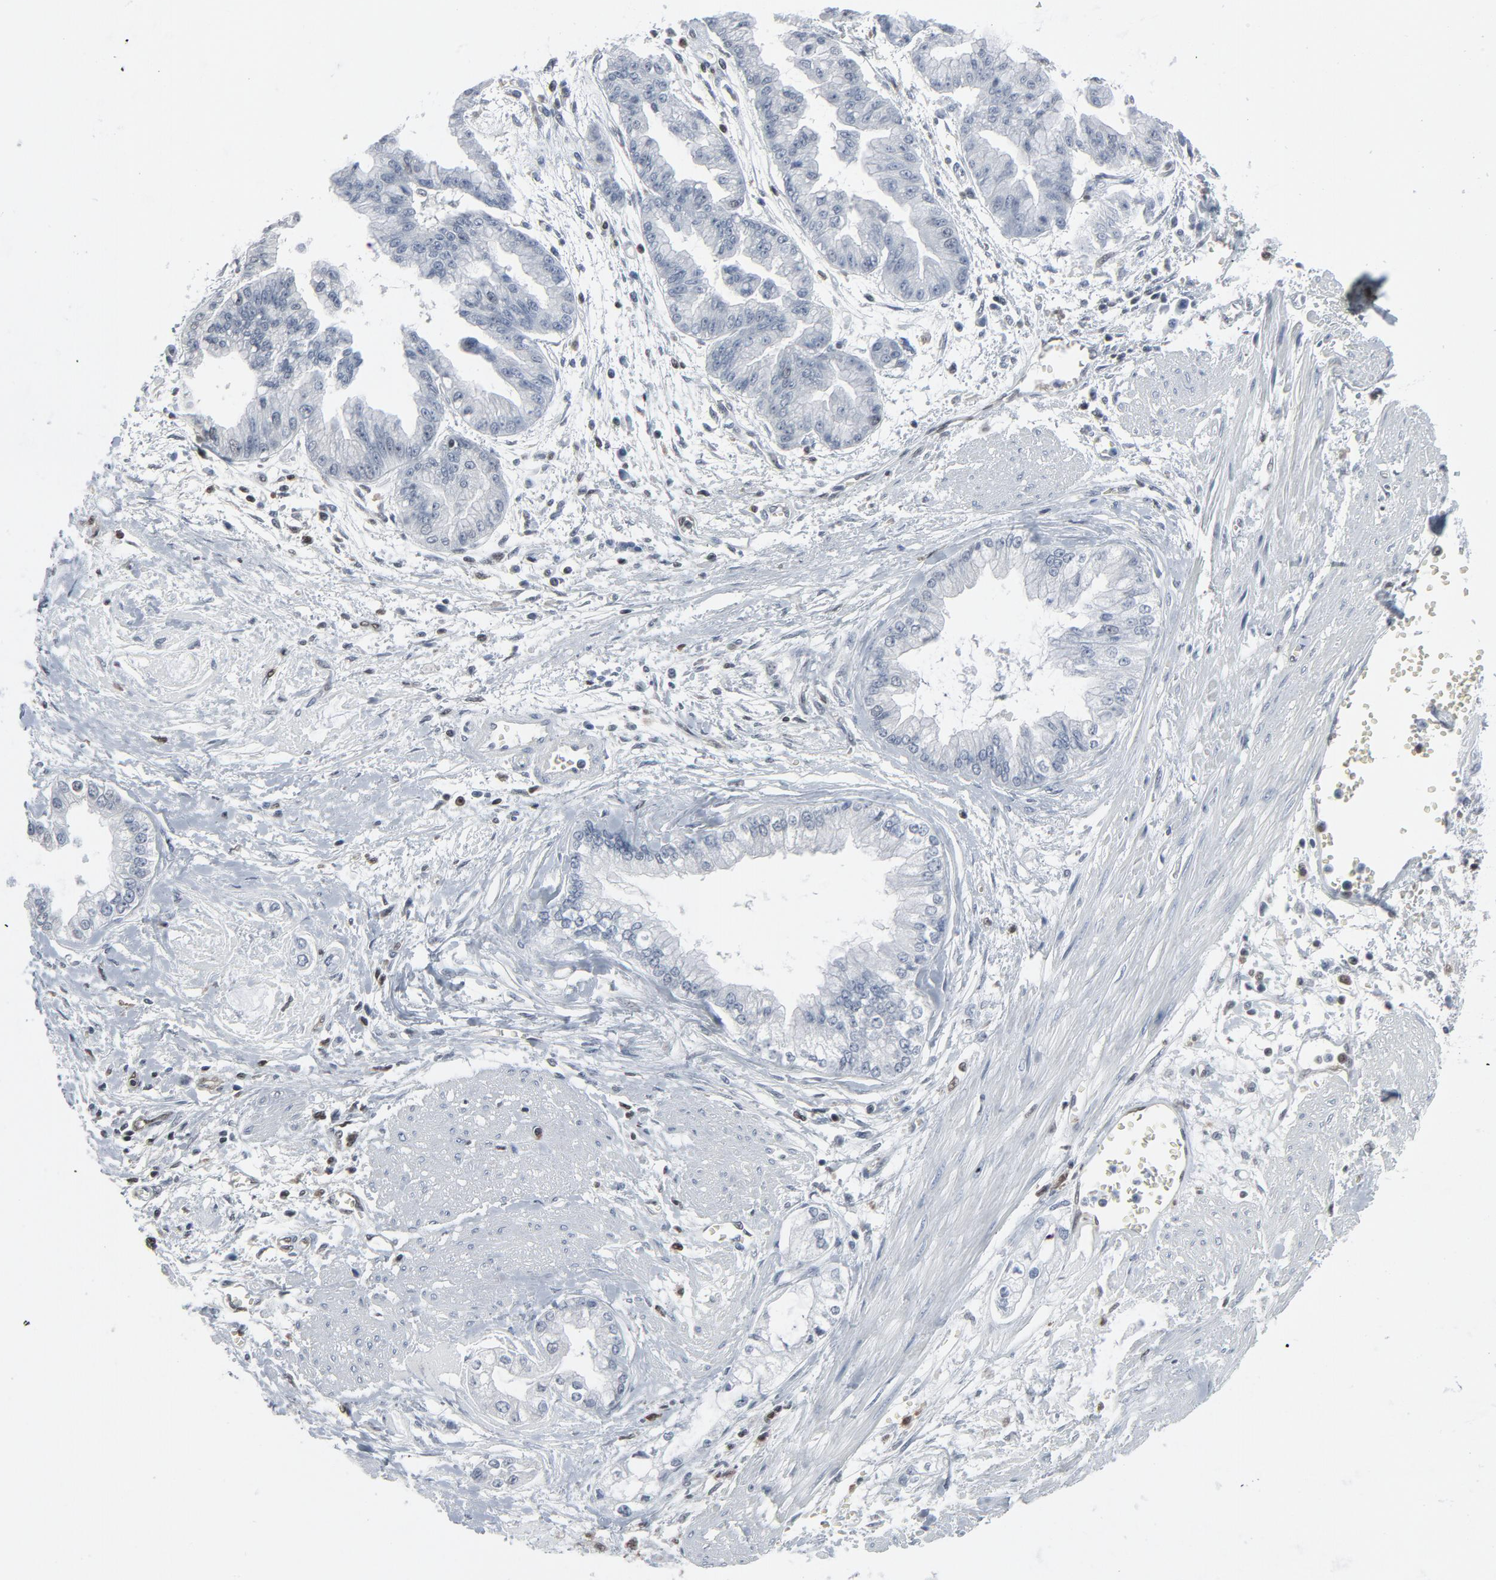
{"staining": {"intensity": "negative", "quantity": "none", "location": "none"}, "tissue": "liver cancer", "cell_type": "Tumor cells", "image_type": "cancer", "snomed": [{"axis": "morphology", "description": "Cholangiocarcinoma"}, {"axis": "topography", "description": "Liver"}], "caption": "Immunohistochemistry micrograph of liver cancer stained for a protein (brown), which displays no expression in tumor cells. (Immunohistochemistry (ihc), brightfield microscopy, high magnification).", "gene": "STAT5A", "patient": {"sex": "female", "age": 79}}